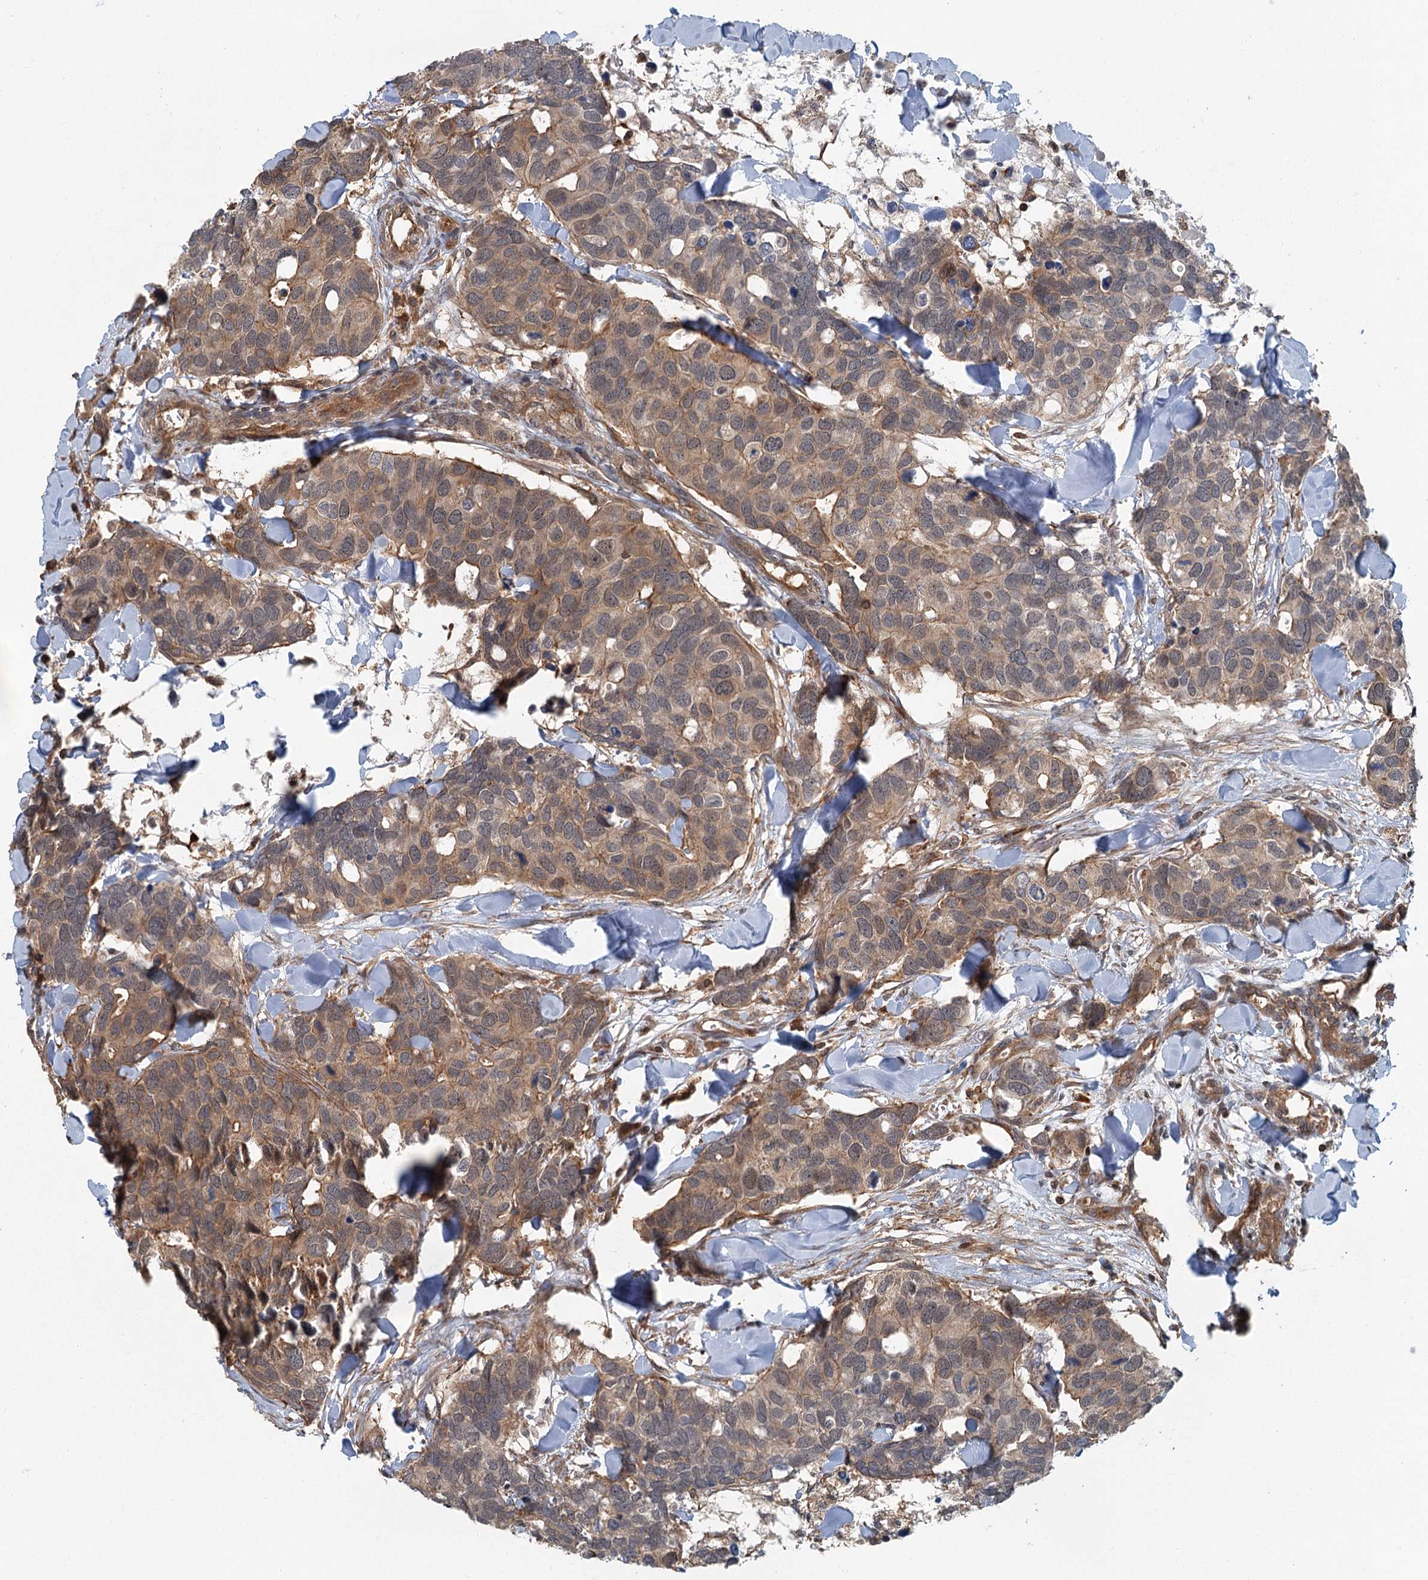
{"staining": {"intensity": "moderate", "quantity": ">75%", "location": "cytoplasmic/membranous"}, "tissue": "breast cancer", "cell_type": "Tumor cells", "image_type": "cancer", "snomed": [{"axis": "morphology", "description": "Duct carcinoma"}, {"axis": "topography", "description": "Breast"}], "caption": "About >75% of tumor cells in human breast intraductal carcinoma display moderate cytoplasmic/membranous protein expression as visualized by brown immunohistochemical staining.", "gene": "ZNF527", "patient": {"sex": "female", "age": 83}}